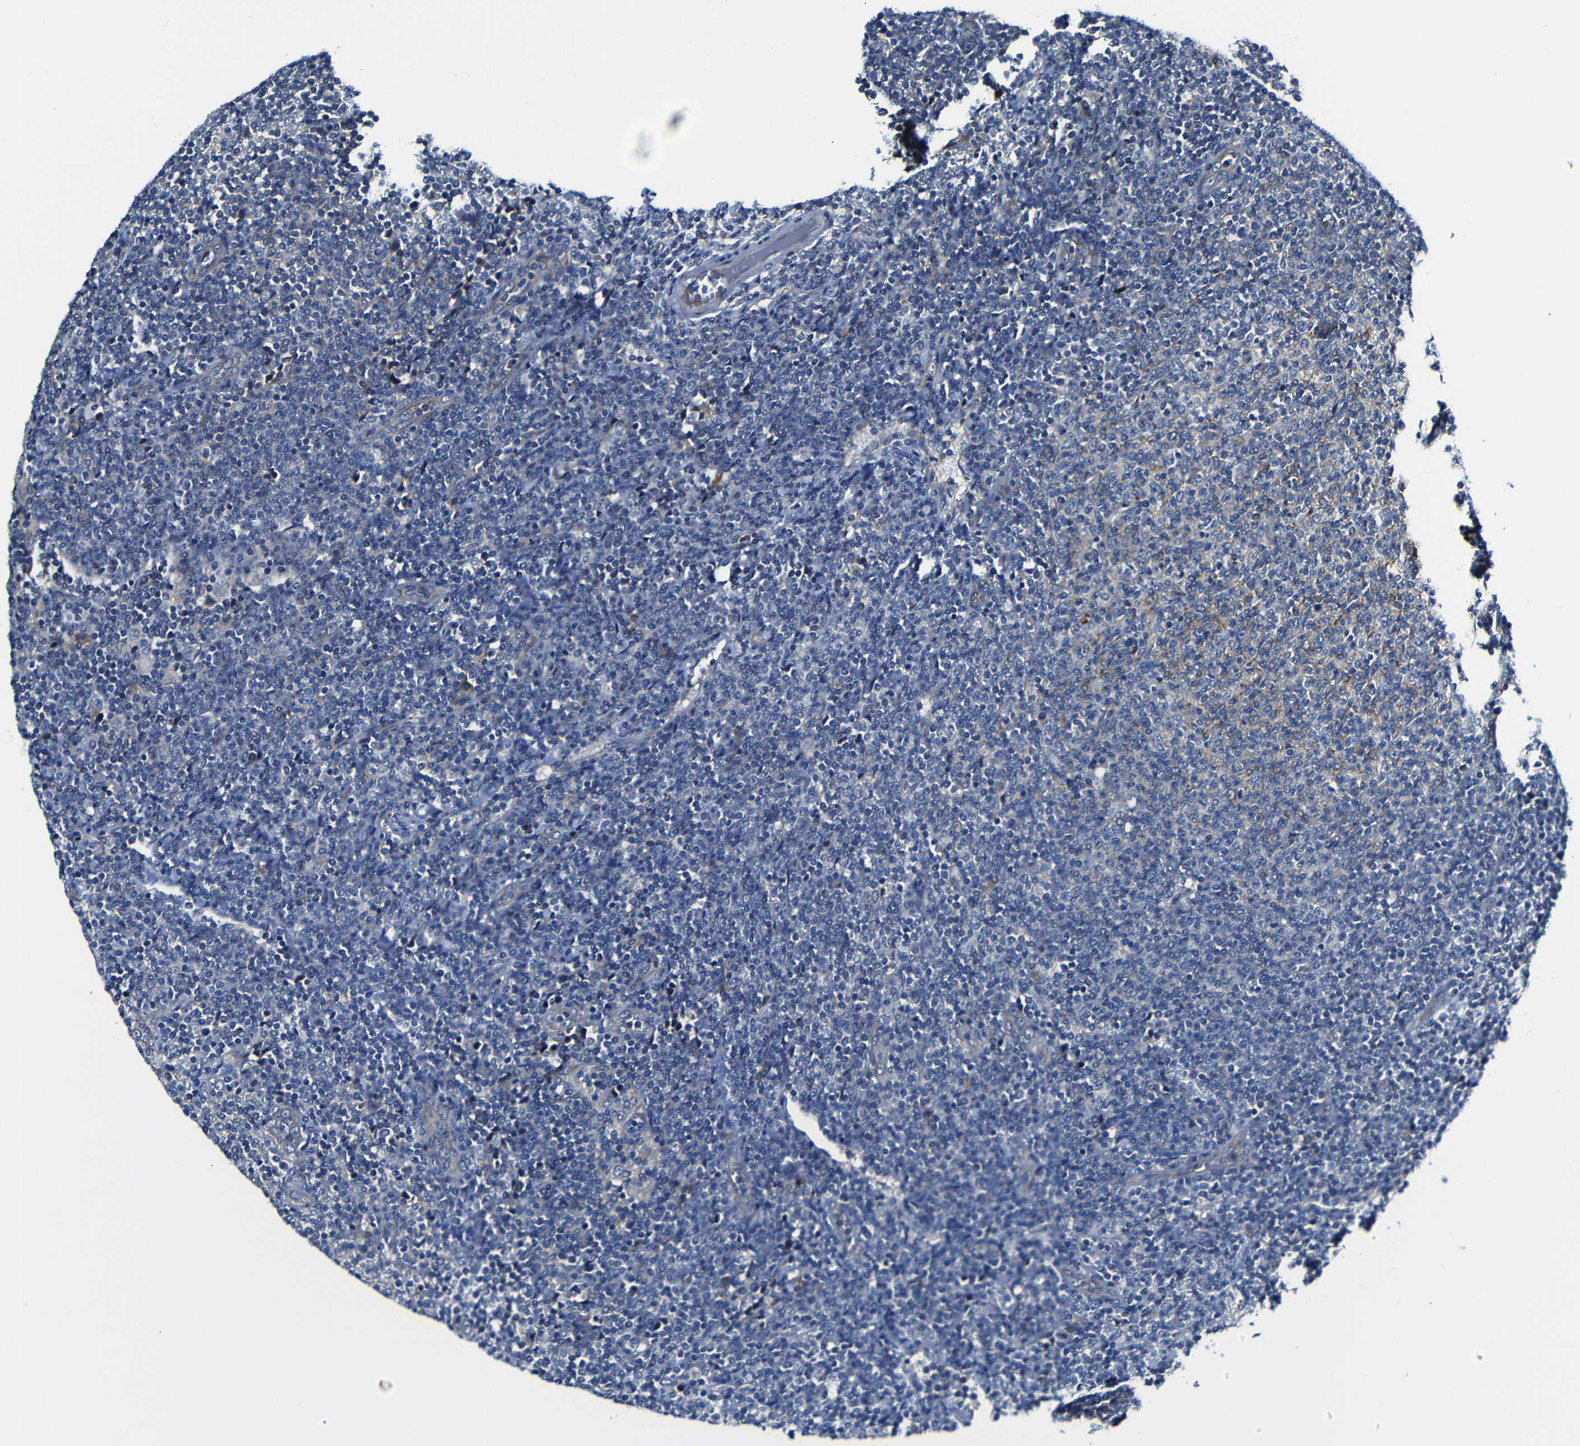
{"staining": {"intensity": "weak", "quantity": "<25%", "location": "cytoplasmic/membranous"}, "tissue": "lymphoma", "cell_type": "Tumor cells", "image_type": "cancer", "snomed": [{"axis": "morphology", "description": "Malignant lymphoma, non-Hodgkin's type, Low grade"}, {"axis": "topography", "description": "Lymph node"}], "caption": "Immunohistochemistry (IHC) histopathology image of human lymphoma stained for a protein (brown), which shows no positivity in tumor cells.", "gene": "AFDN", "patient": {"sex": "male", "age": 66}}